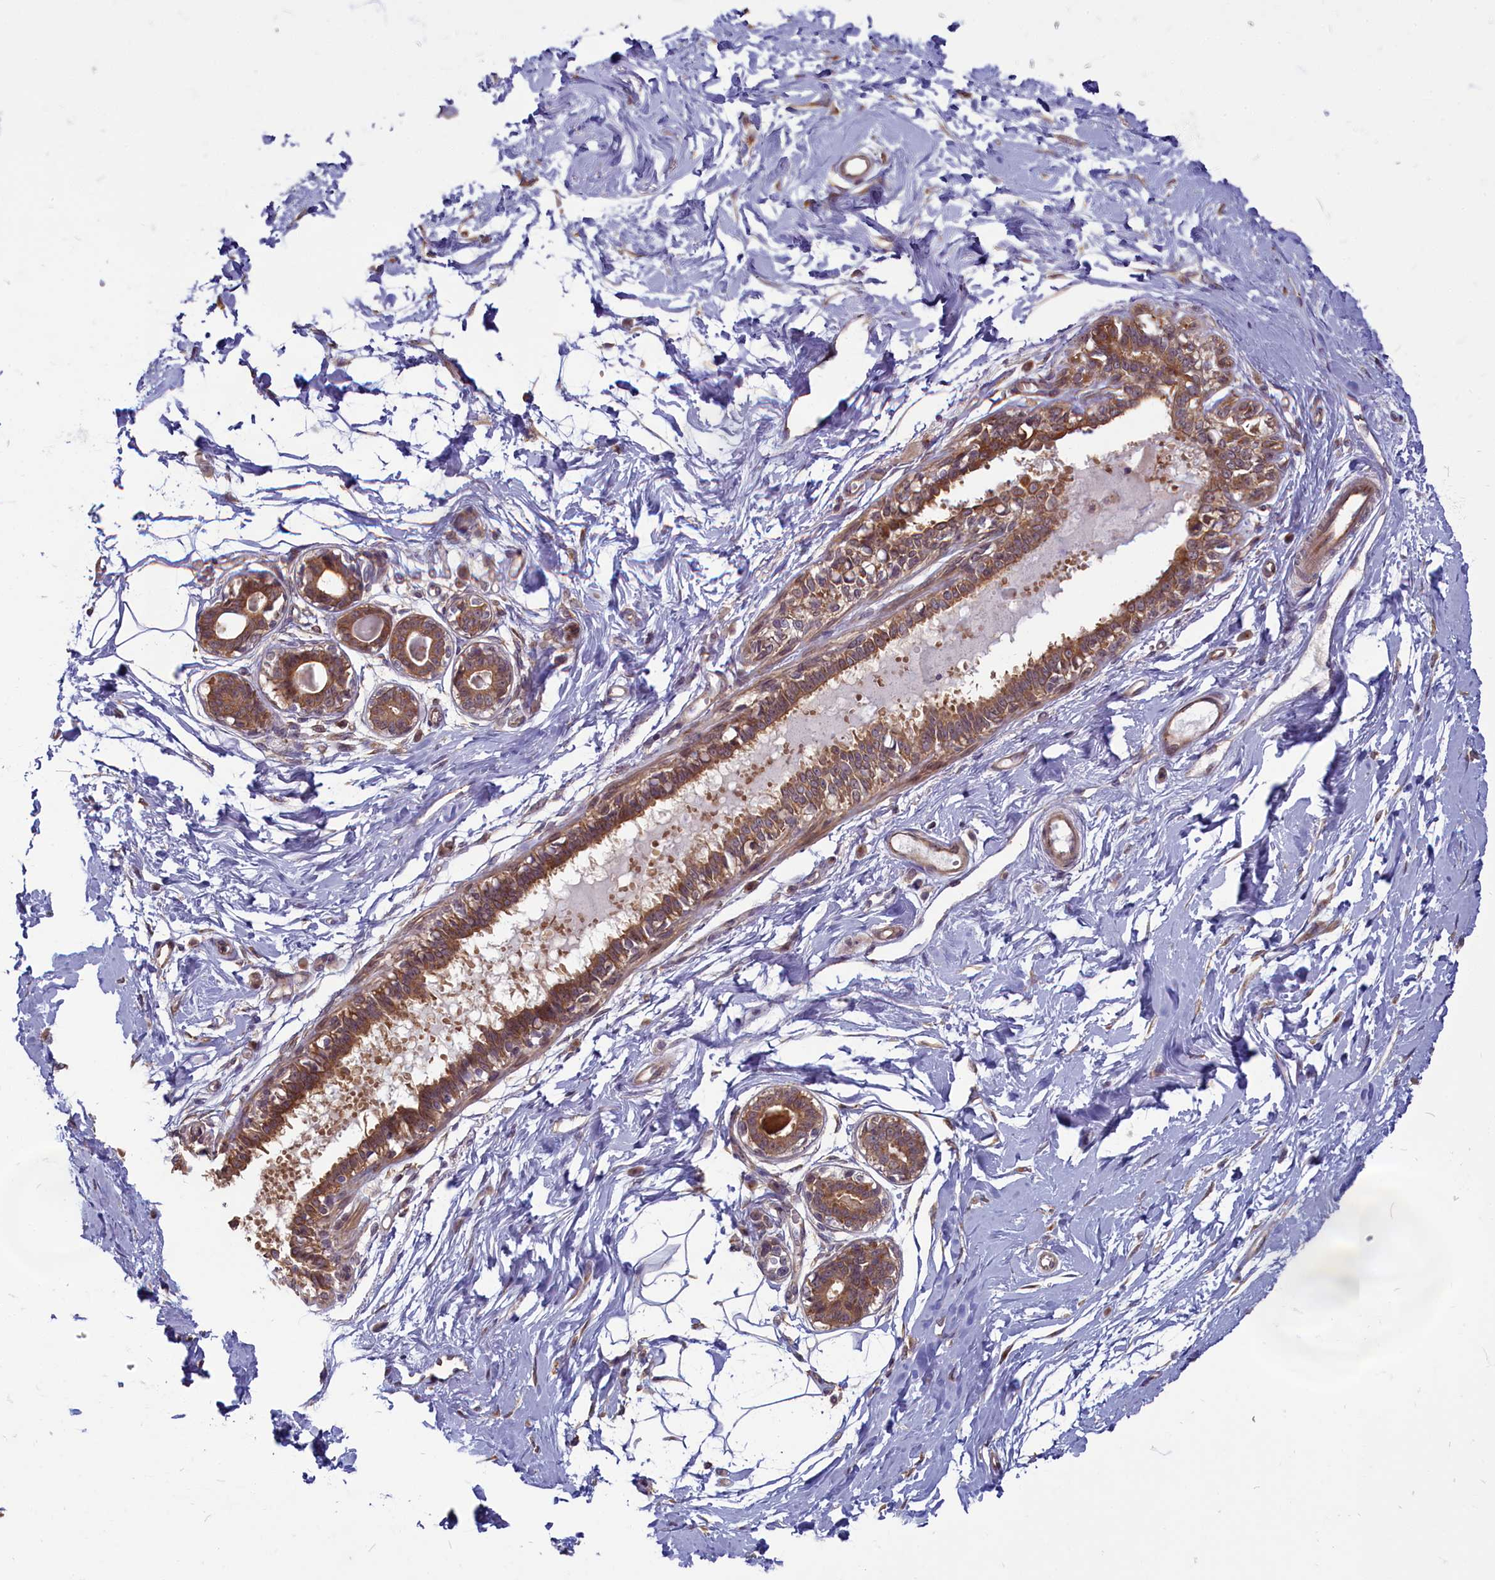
{"staining": {"intensity": "negative", "quantity": "none", "location": "none"}, "tissue": "breast", "cell_type": "Adipocytes", "image_type": "normal", "snomed": [{"axis": "morphology", "description": "Normal tissue, NOS"}, {"axis": "topography", "description": "Breast"}], "caption": "The photomicrograph demonstrates no staining of adipocytes in benign breast.", "gene": "ENSG00000274944", "patient": {"sex": "female", "age": 45}}